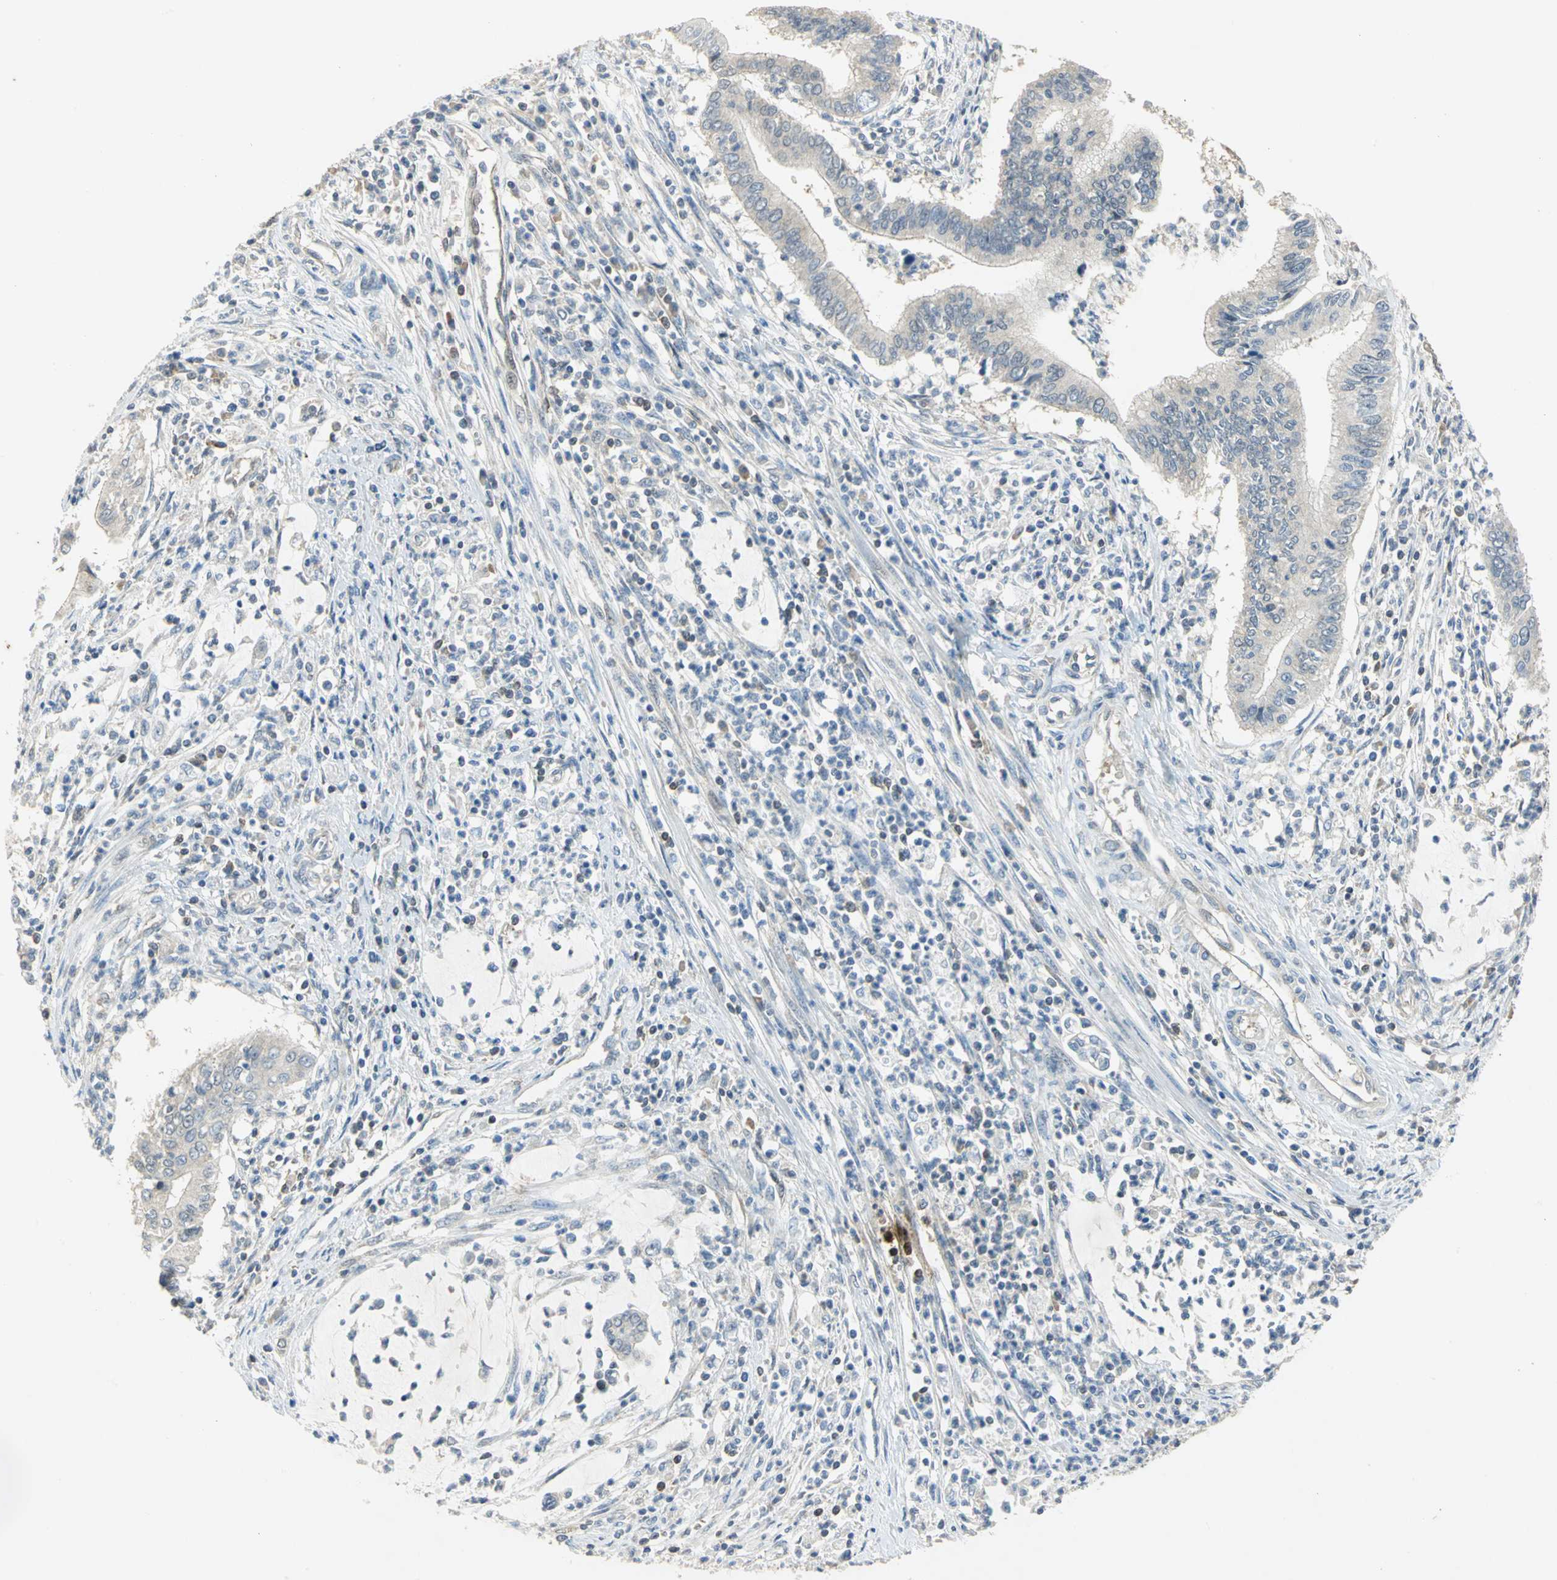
{"staining": {"intensity": "negative", "quantity": "none", "location": "none"}, "tissue": "cervical cancer", "cell_type": "Tumor cells", "image_type": "cancer", "snomed": [{"axis": "morphology", "description": "Adenocarcinoma, NOS"}, {"axis": "topography", "description": "Cervix"}], "caption": "High power microscopy photomicrograph of an immunohistochemistry (IHC) histopathology image of adenocarcinoma (cervical), revealing no significant expression in tumor cells.", "gene": "PPIA", "patient": {"sex": "female", "age": 36}}